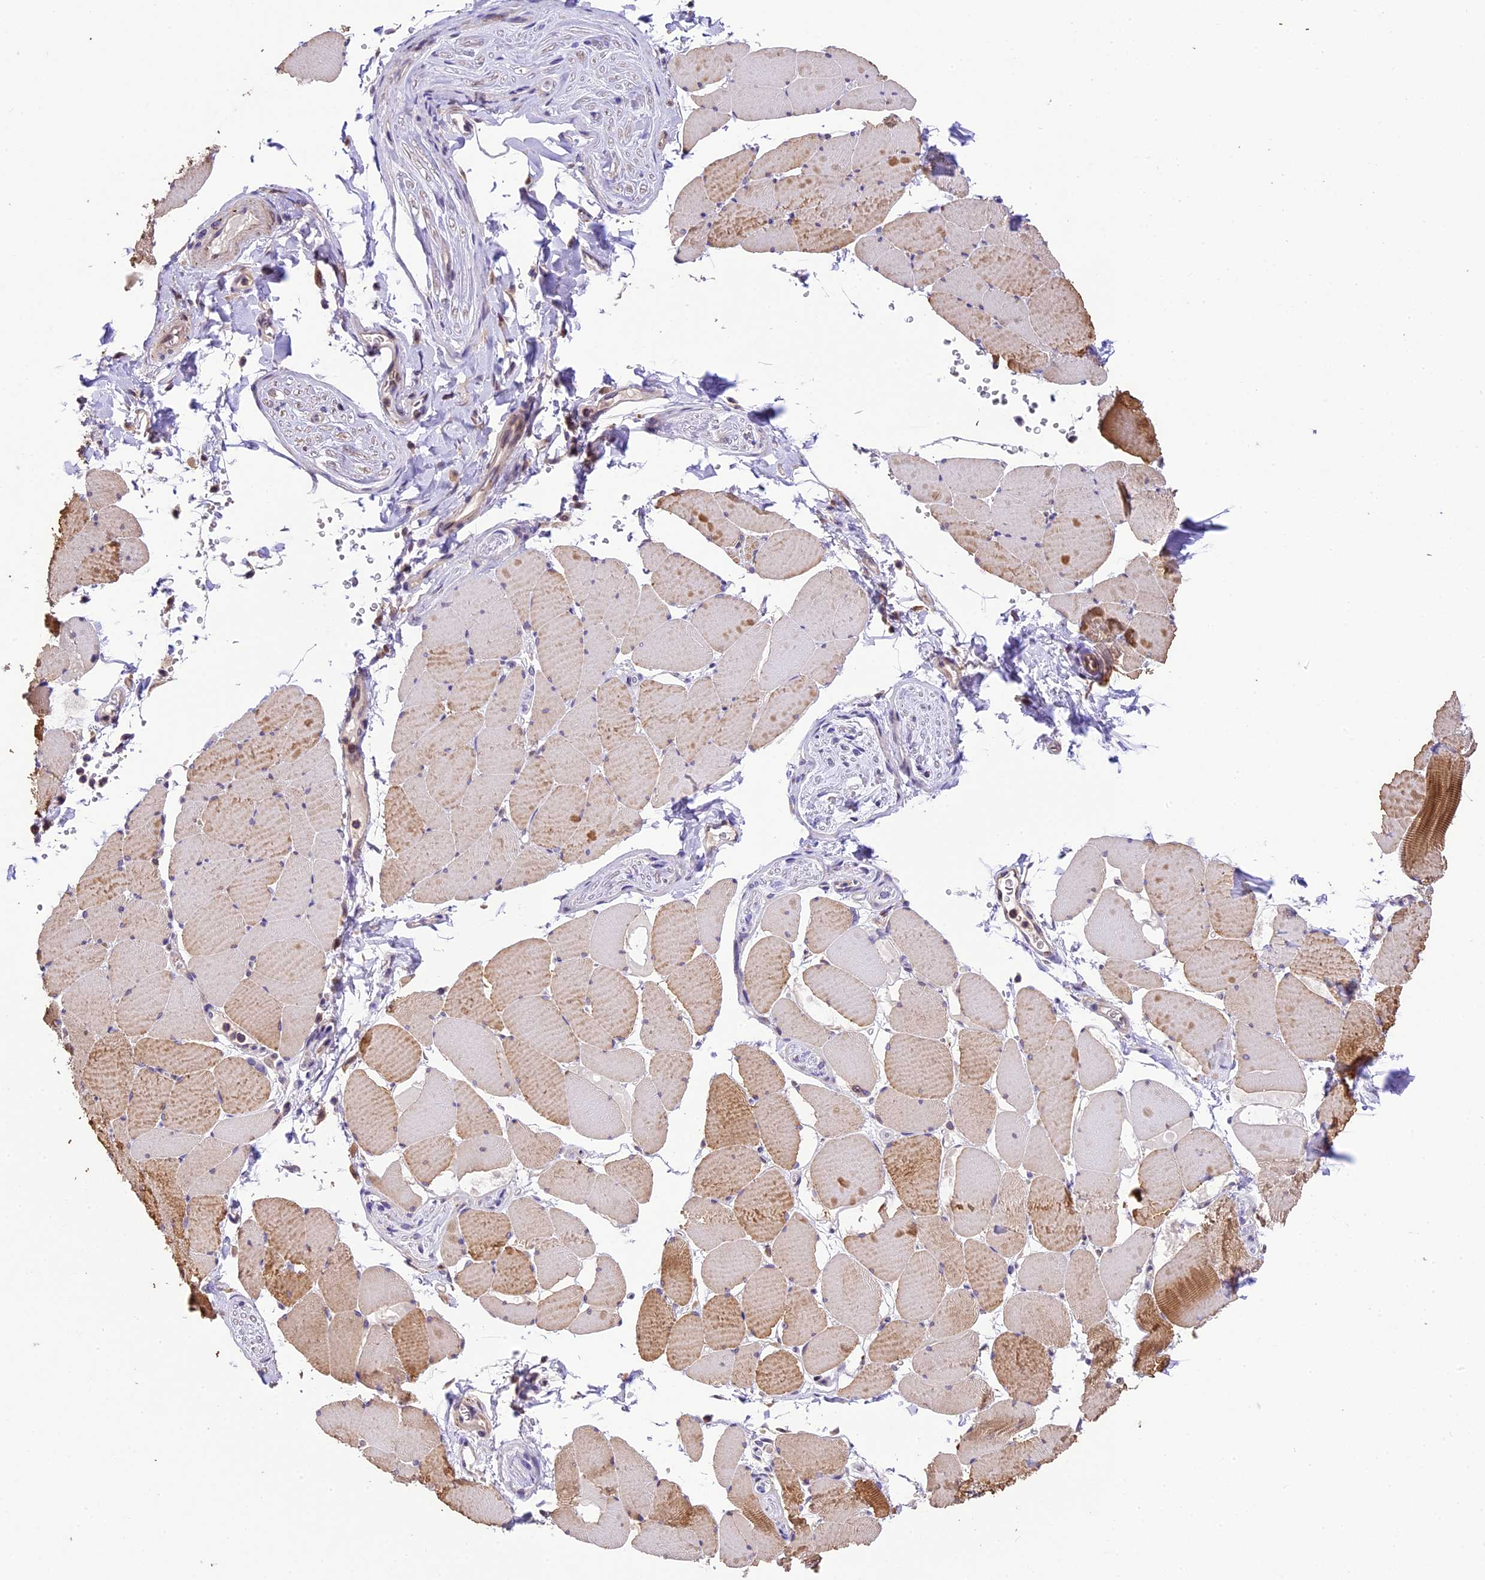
{"staining": {"intensity": "moderate", "quantity": ">75%", "location": "cytoplasmic/membranous"}, "tissue": "skeletal muscle", "cell_type": "Myocytes", "image_type": "normal", "snomed": [{"axis": "morphology", "description": "Normal tissue, NOS"}, {"axis": "topography", "description": "Skeletal muscle"}, {"axis": "topography", "description": "Head-Neck"}], "caption": "High-power microscopy captured an IHC micrograph of normal skeletal muscle, revealing moderate cytoplasmic/membranous expression in about >75% of myocytes. The staining was performed using DAB, with brown indicating positive protein expression. Nuclei are stained blue with hematoxylin.", "gene": "DGKH", "patient": {"sex": "male", "age": 66}}